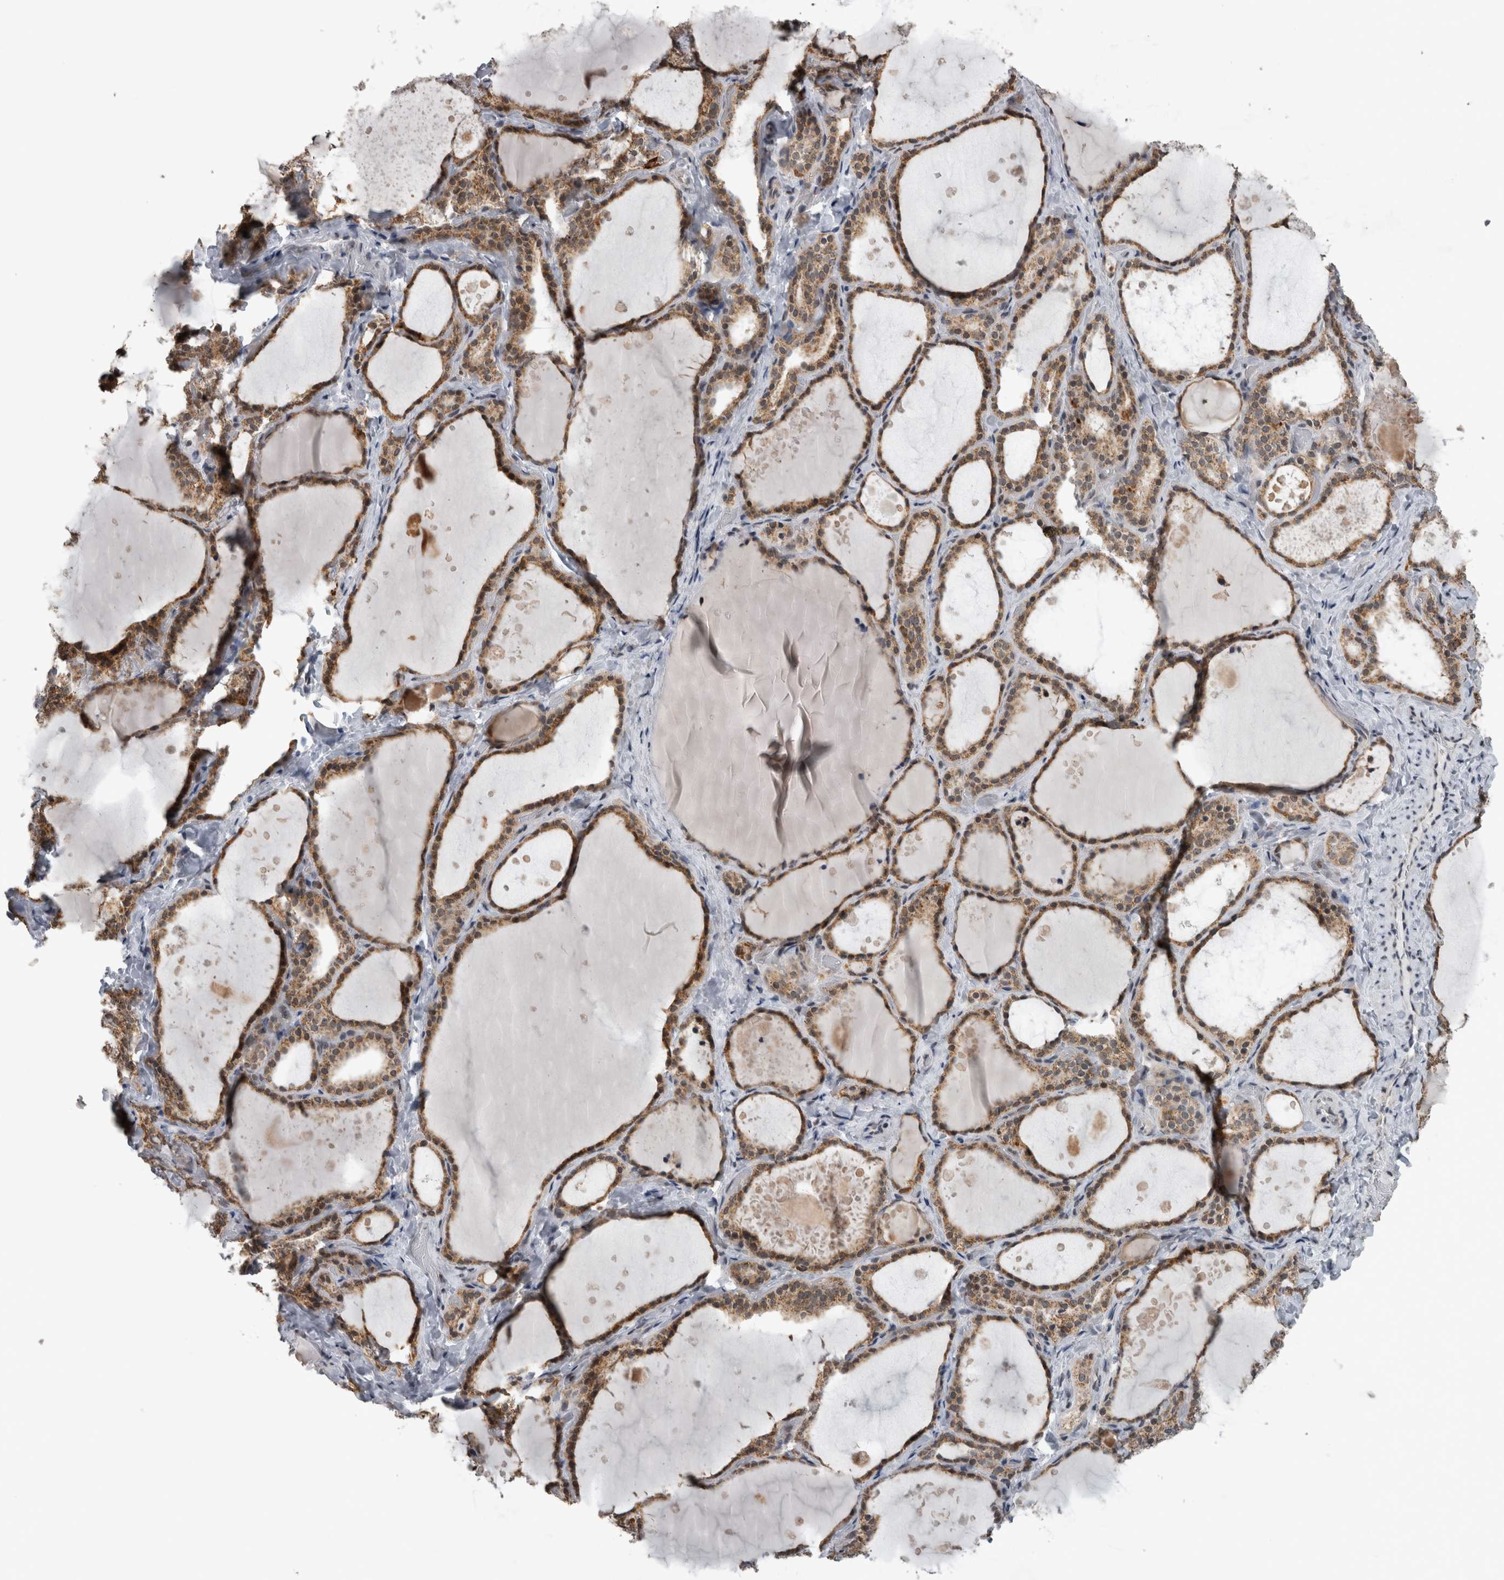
{"staining": {"intensity": "moderate", "quantity": ">75%", "location": "cytoplasmic/membranous"}, "tissue": "thyroid gland", "cell_type": "Glandular cells", "image_type": "normal", "snomed": [{"axis": "morphology", "description": "Normal tissue, NOS"}, {"axis": "topography", "description": "Thyroid gland"}], "caption": "Human thyroid gland stained for a protein (brown) reveals moderate cytoplasmic/membranous positive positivity in approximately >75% of glandular cells.", "gene": "OR2K2", "patient": {"sex": "female", "age": 44}}